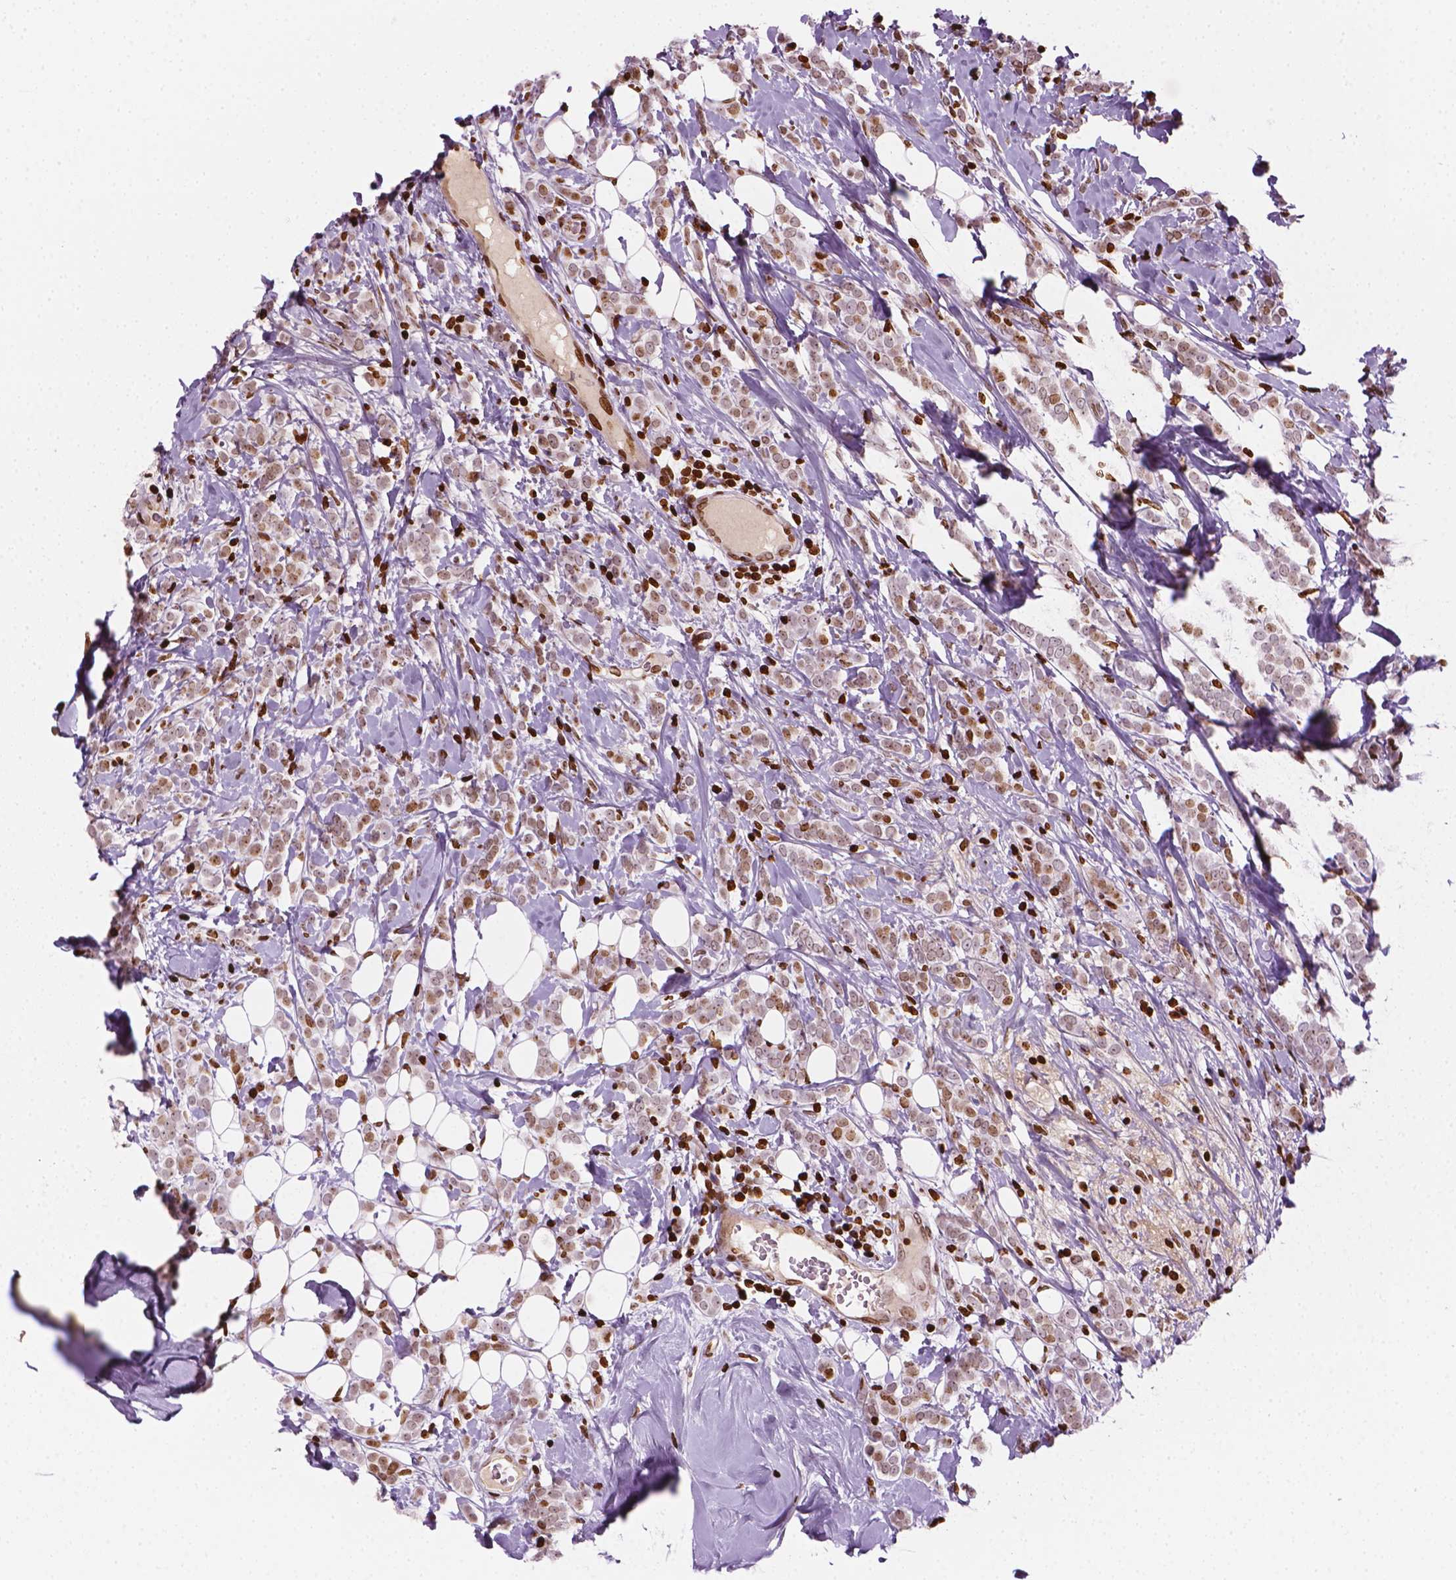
{"staining": {"intensity": "moderate", "quantity": ">75%", "location": "nuclear"}, "tissue": "breast cancer", "cell_type": "Tumor cells", "image_type": "cancer", "snomed": [{"axis": "morphology", "description": "Lobular carcinoma"}, {"axis": "topography", "description": "Breast"}], "caption": "IHC image of neoplastic tissue: breast lobular carcinoma stained using immunohistochemistry exhibits medium levels of moderate protein expression localized specifically in the nuclear of tumor cells, appearing as a nuclear brown color.", "gene": "PIP4K2A", "patient": {"sex": "female", "age": 49}}